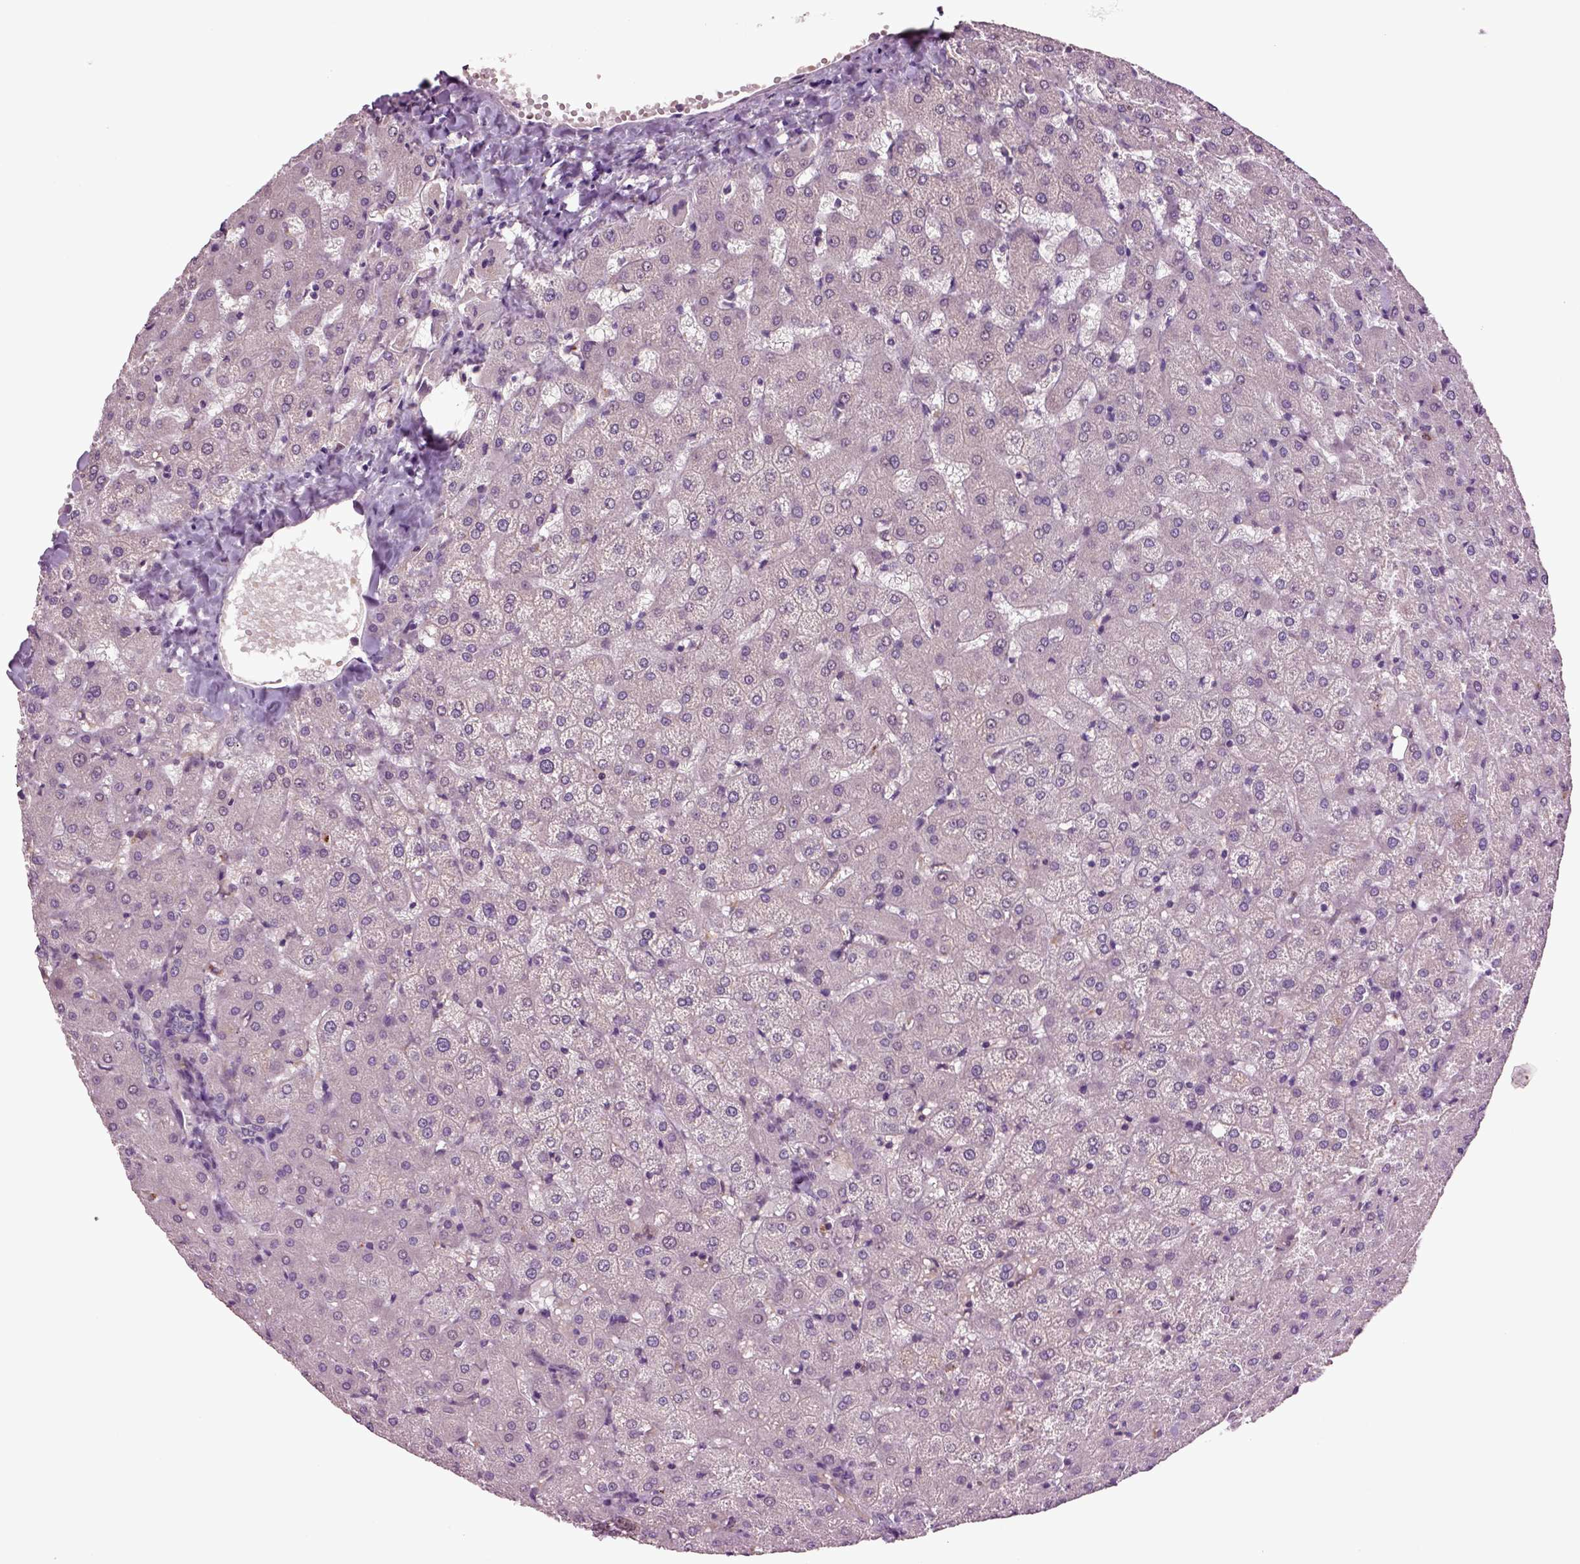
{"staining": {"intensity": "negative", "quantity": "none", "location": "none"}, "tissue": "liver", "cell_type": "Cholangiocytes", "image_type": "normal", "snomed": [{"axis": "morphology", "description": "Normal tissue, NOS"}, {"axis": "topography", "description": "Liver"}], "caption": "The micrograph reveals no significant staining in cholangiocytes of liver.", "gene": "SLC17A6", "patient": {"sex": "female", "age": 50}}